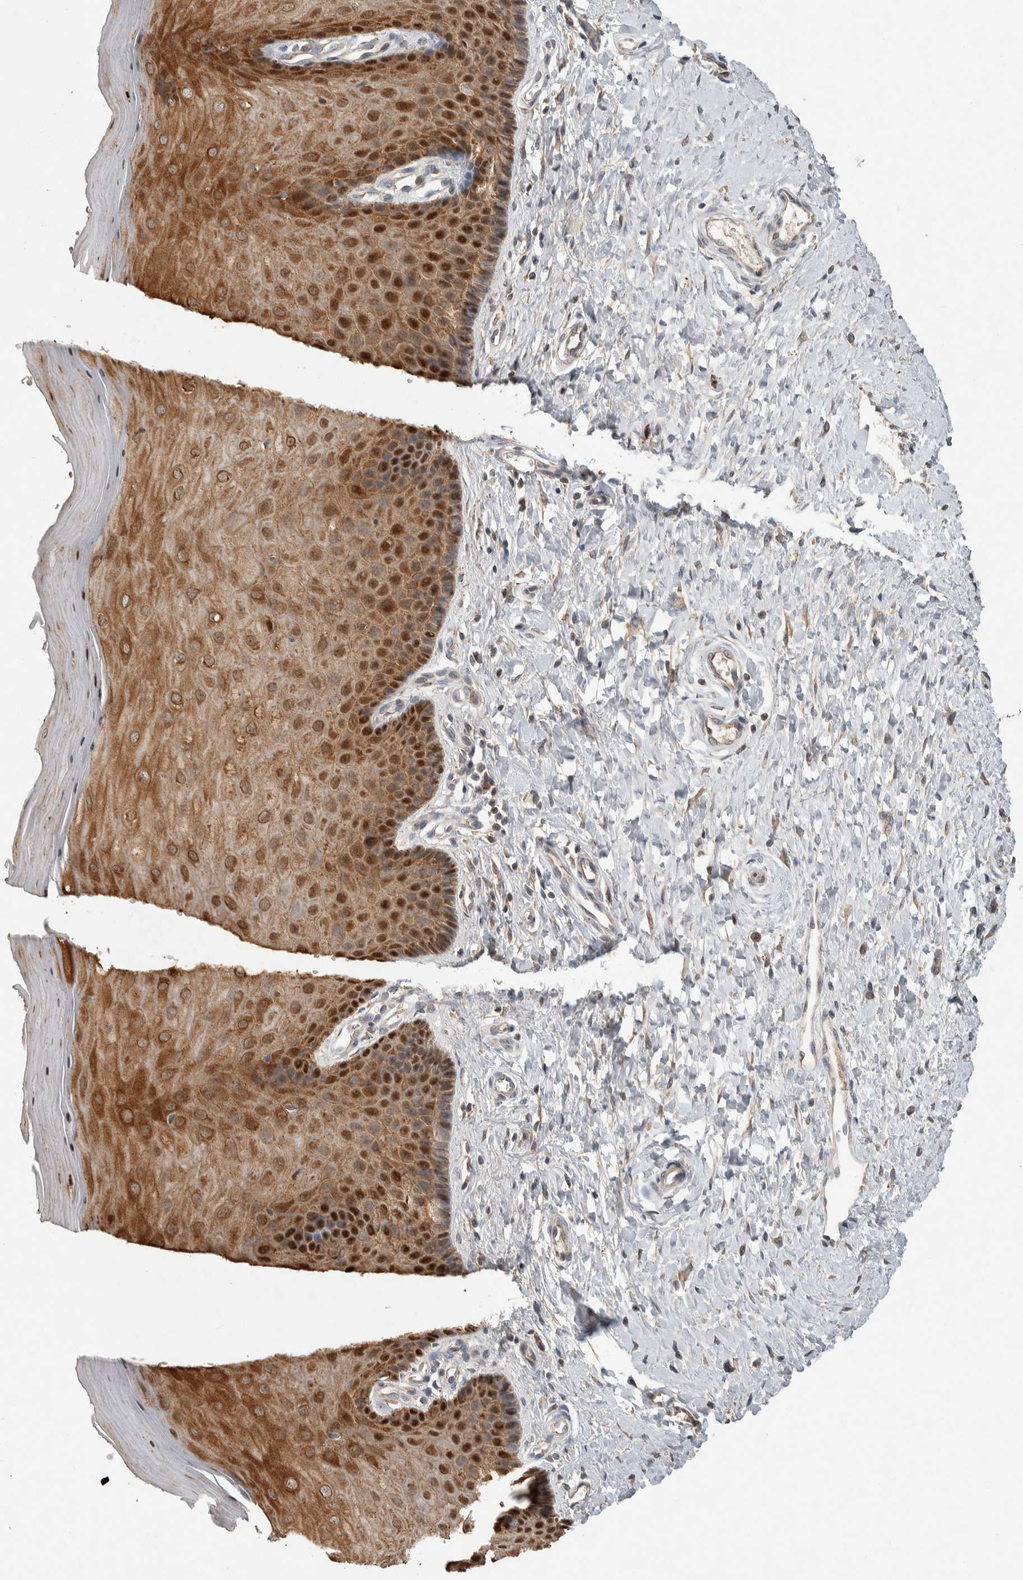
{"staining": {"intensity": "negative", "quantity": "none", "location": "none"}, "tissue": "cervix", "cell_type": "Glandular cells", "image_type": "normal", "snomed": [{"axis": "morphology", "description": "Normal tissue, NOS"}, {"axis": "topography", "description": "Cervix"}], "caption": "Immunohistochemistry of unremarkable human cervix reveals no expression in glandular cells.", "gene": "EIF3H", "patient": {"sex": "female", "age": 55}}